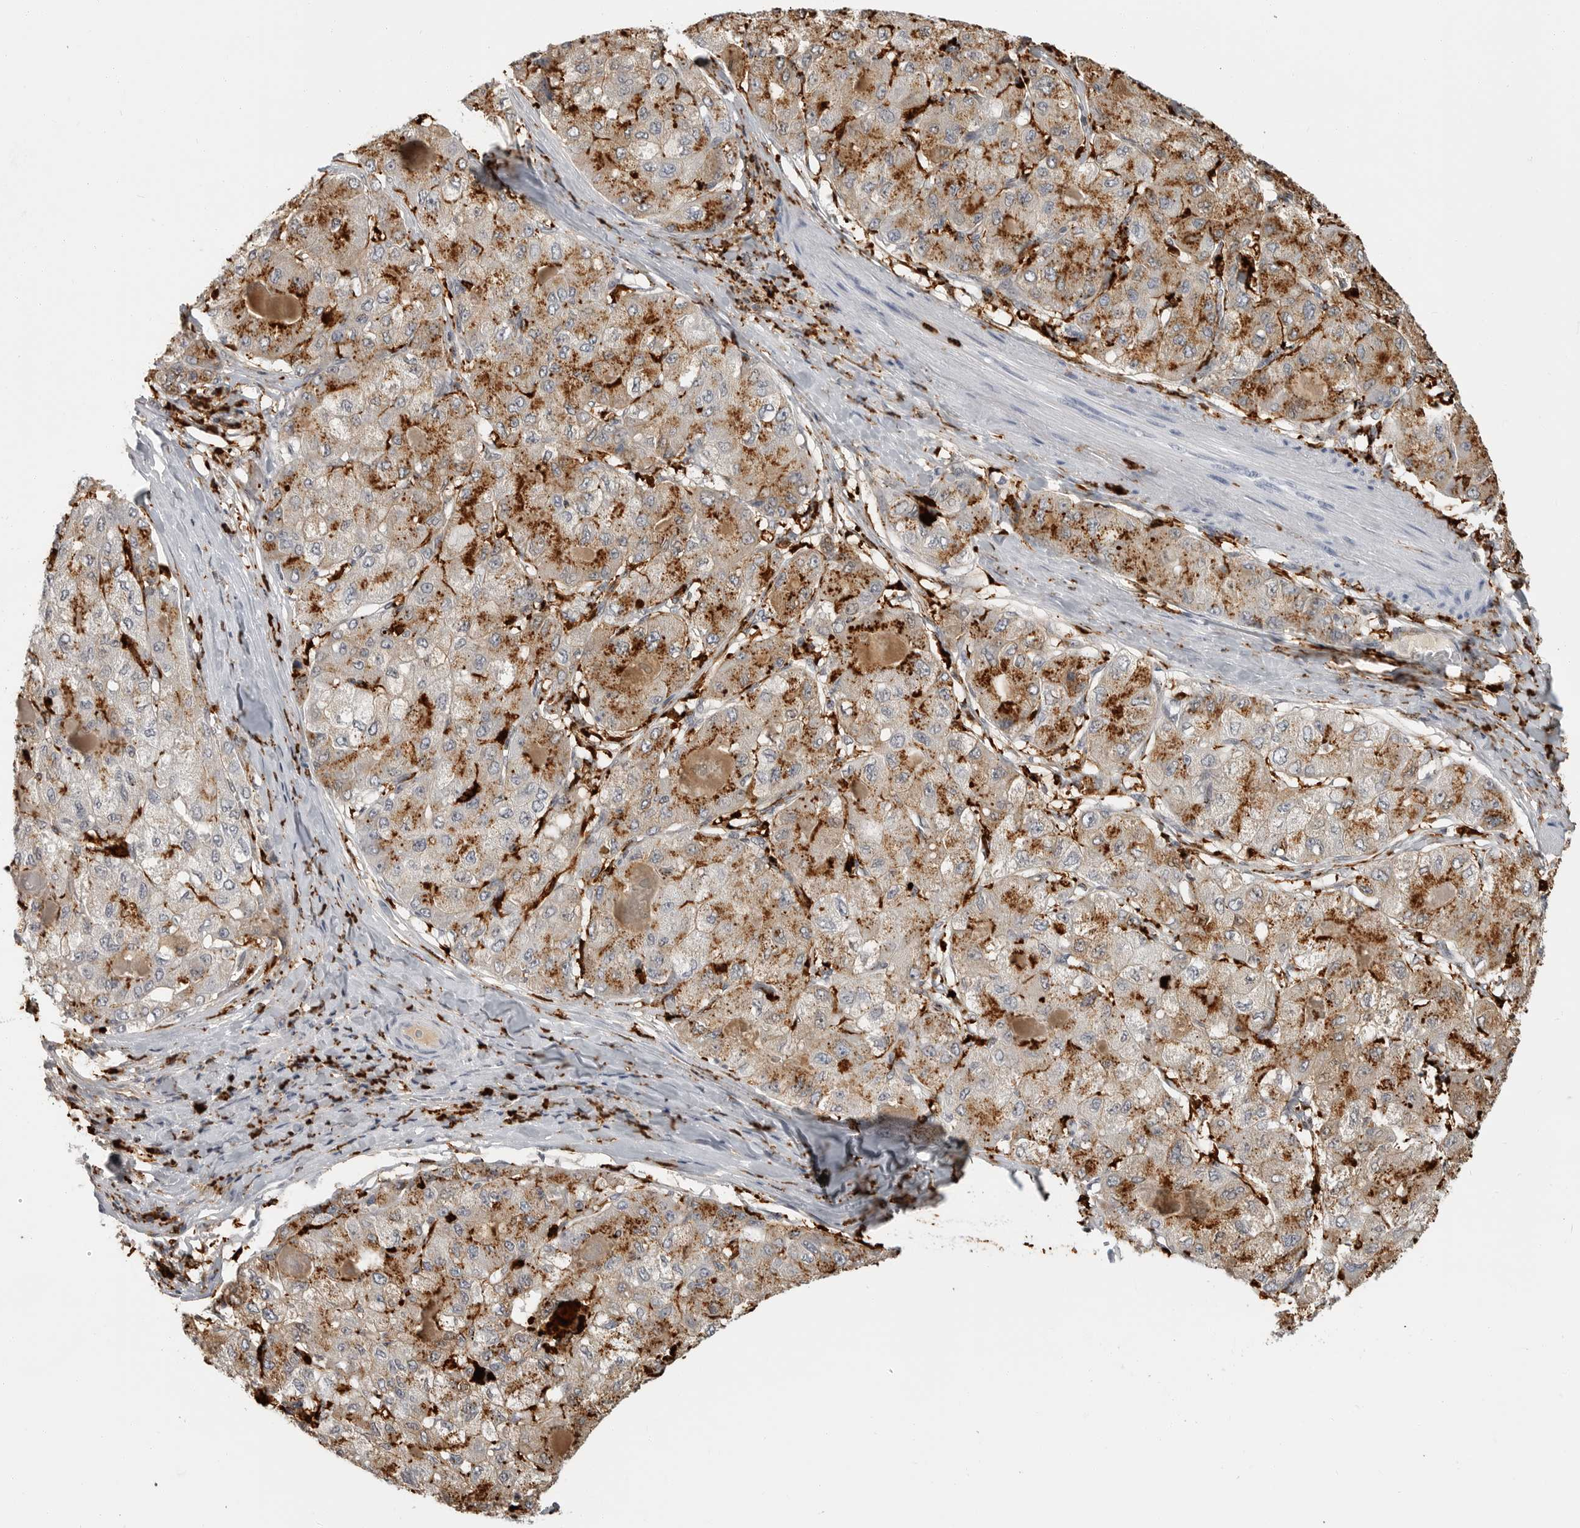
{"staining": {"intensity": "moderate", "quantity": "25%-75%", "location": "cytoplasmic/membranous"}, "tissue": "liver cancer", "cell_type": "Tumor cells", "image_type": "cancer", "snomed": [{"axis": "morphology", "description": "Carcinoma, Hepatocellular, NOS"}, {"axis": "topography", "description": "Liver"}], "caption": "This is an image of immunohistochemistry (IHC) staining of liver cancer, which shows moderate staining in the cytoplasmic/membranous of tumor cells.", "gene": "IFI30", "patient": {"sex": "male", "age": 80}}